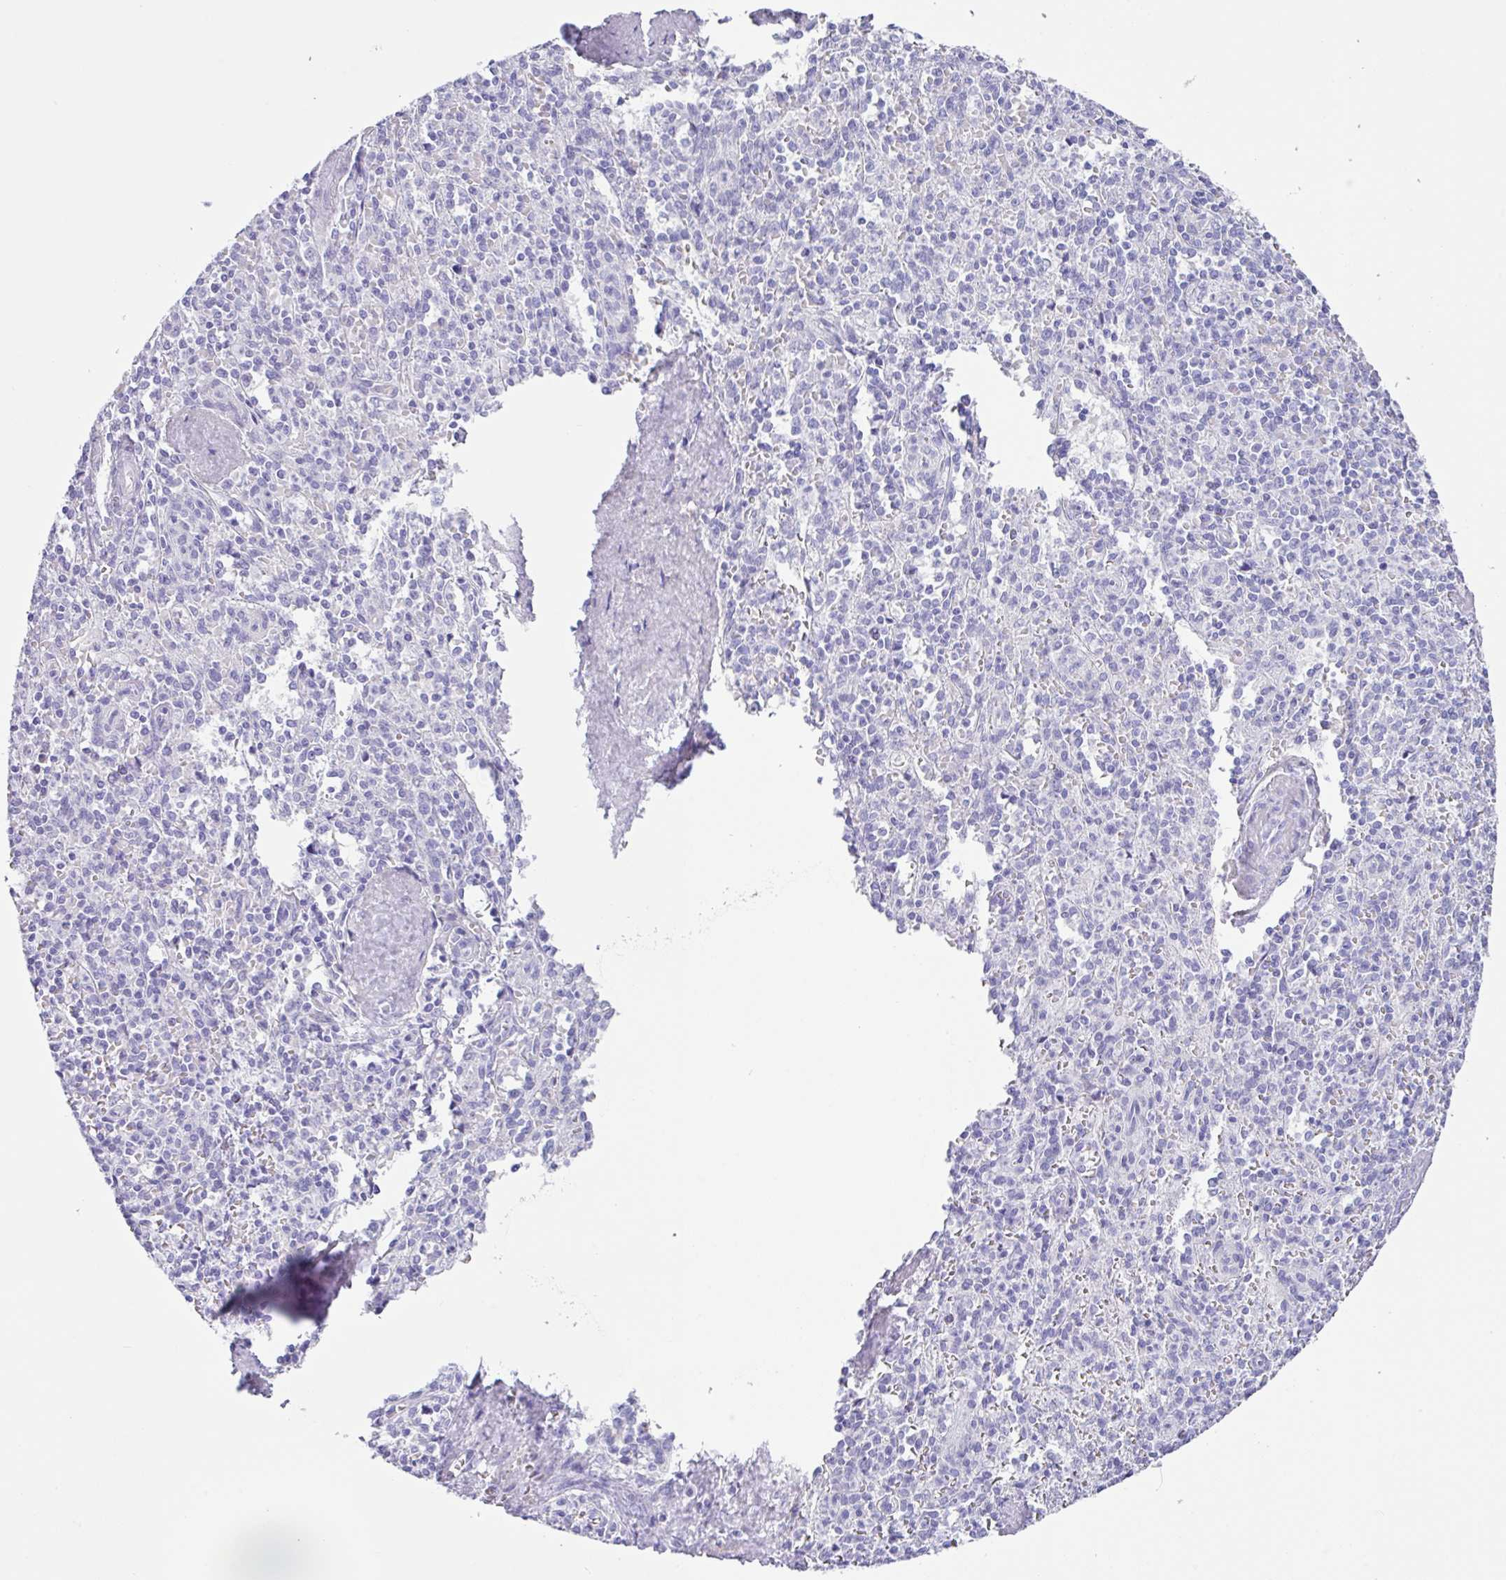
{"staining": {"intensity": "negative", "quantity": "none", "location": "none"}, "tissue": "spleen", "cell_type": "Cells in red pulp", "image_type": "normal", "snomed": [{"axis": "morphology", "description": "Normal tissue, NOS"}, {"axis": "topography", "description": "Spleen"}], "caption": "IHC photomicrograph of benign human spleen stained for a protein (brown), which displays no positivity in cells in red pulp.", "gene": "ZG16", "patient": {"sex": "female", "age": 70}}